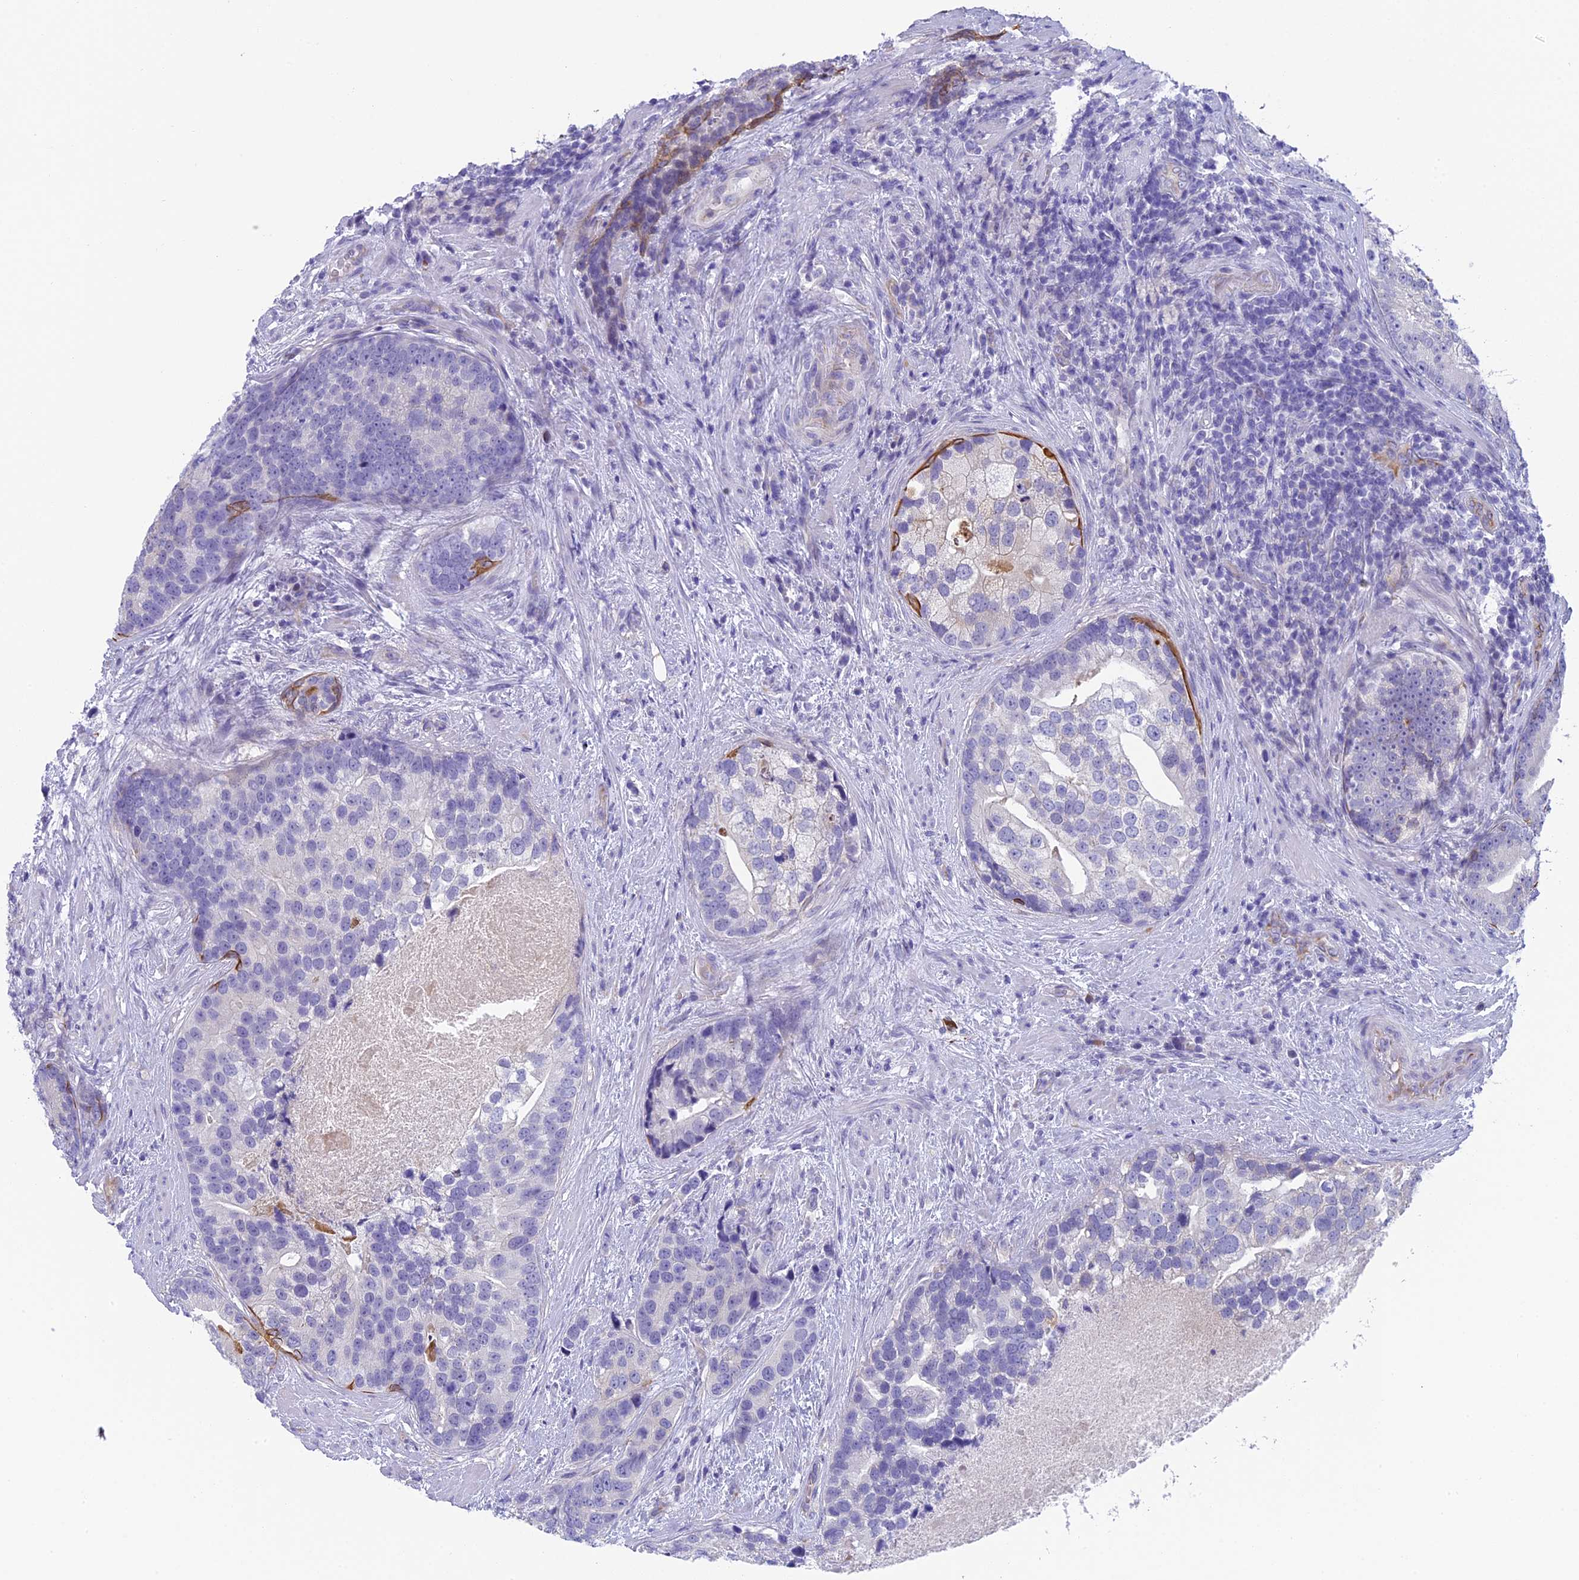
{"staining": {"intensity": "negative", "quantity": "none", "location": "none"}, "tissue": "prostate cancer", "cell_type": "Tumor cells", "image_type": "cancer", "snomed": [{"axis": "morphology", "description": "Adenocarcinoma, High grade"}, {"axis": "topography", "description": "Prostate"}], "caption": "Protein analysis of adenocarcinoma (high-grade) (prostate) displays no significant staining in tumor cells. (DAB (3,3'-diaminobenzidine) IHC visualized using brightfield microscopy, high magnification).", "gene": "TACSTD2", "patient": {"sex": "male", "age": 62}}